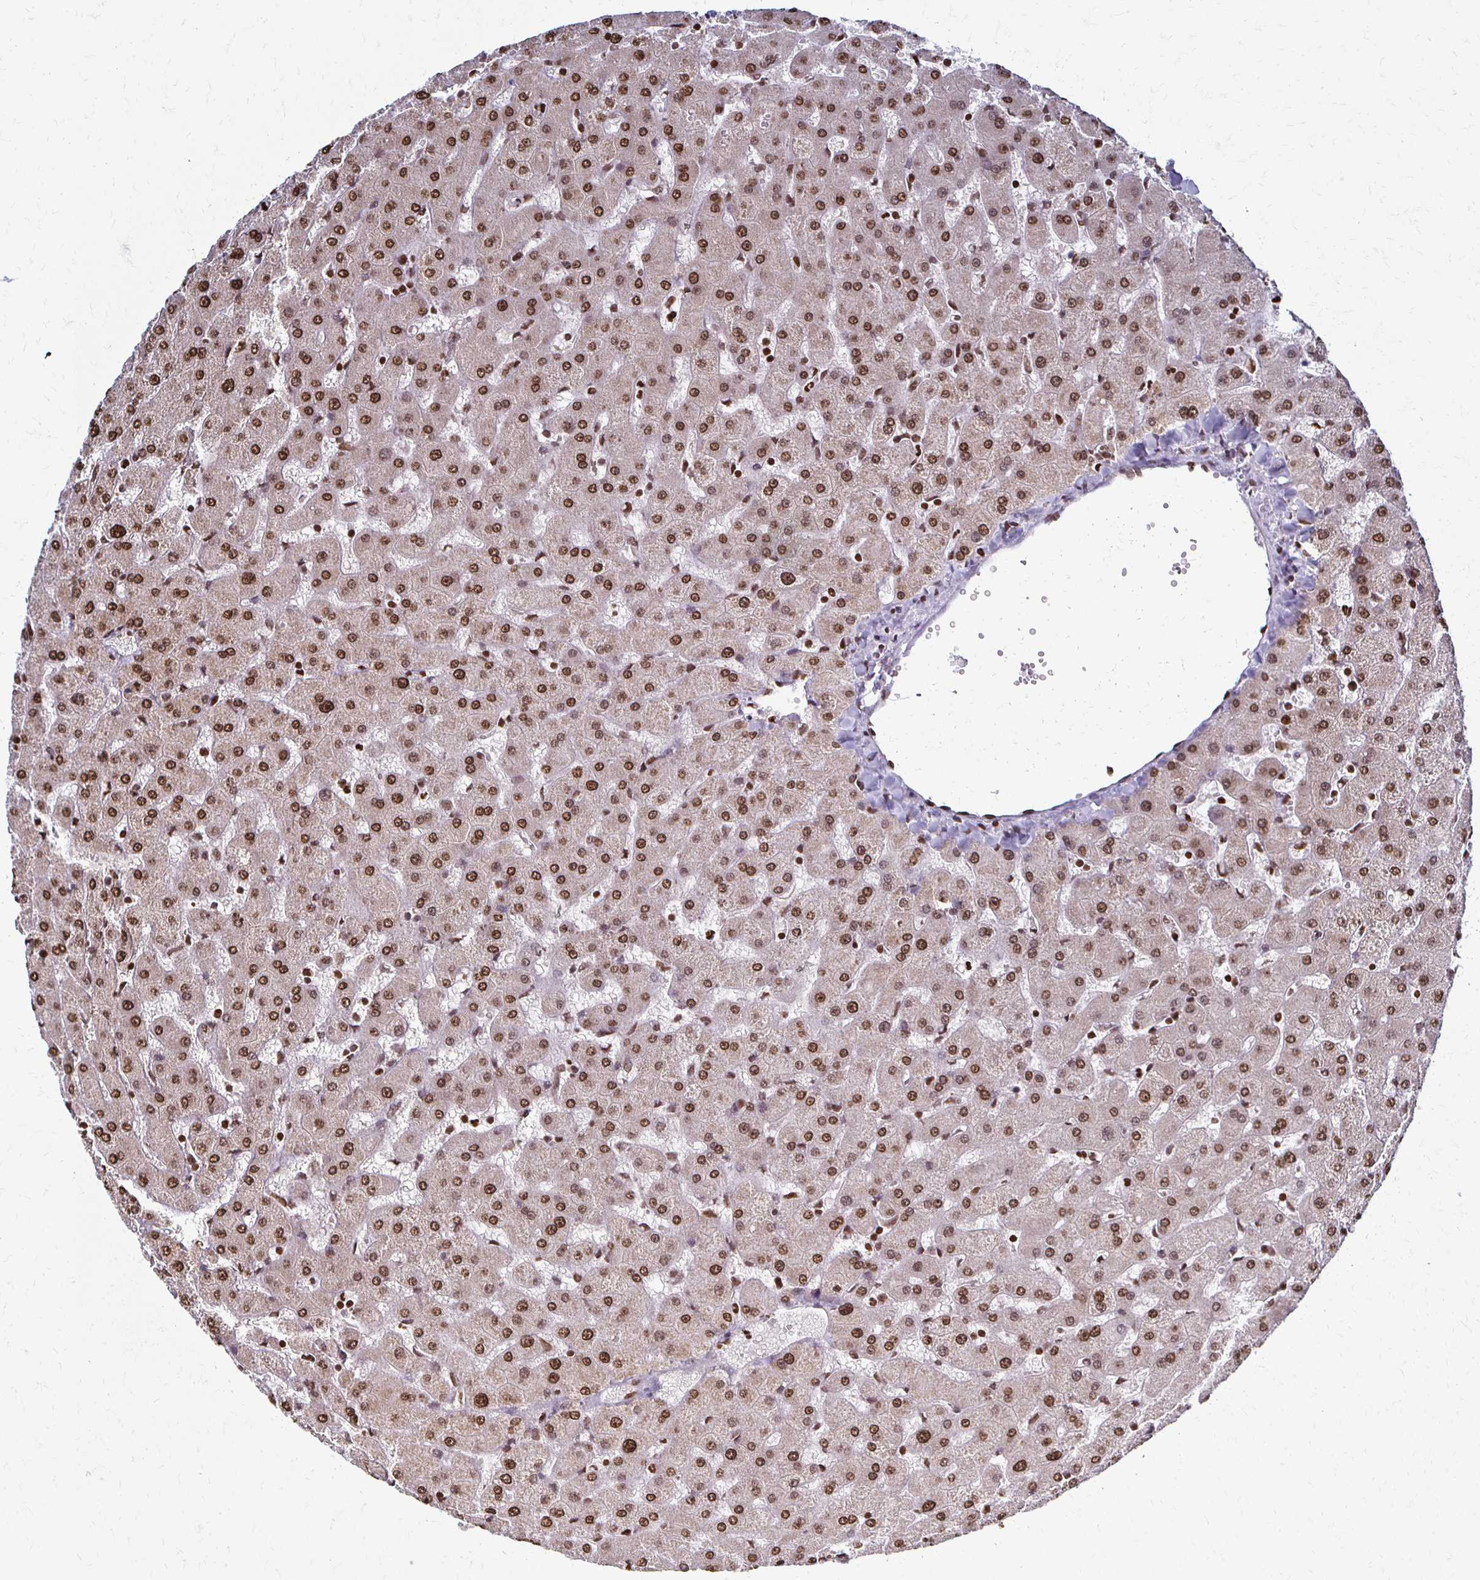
{"staining": {"intensity": "moderate", "quantity": ">75%", "location": "nuclear"}, "tissue": "liver", "cell_type": "Cholangiocytes", "image_type": "normal", "snomed": [{"axis": "morphology", "description": "Normal tissue, NOS"}, {"axis": "topography", "description": "Liver"}], "caption": "The histopathology image displays a brown stain indicating the presence of a protein in the nuclear of cholangiocytes in liver.", "gene": "HOXA9", "patient": {"sex": "female", "age": 63}}